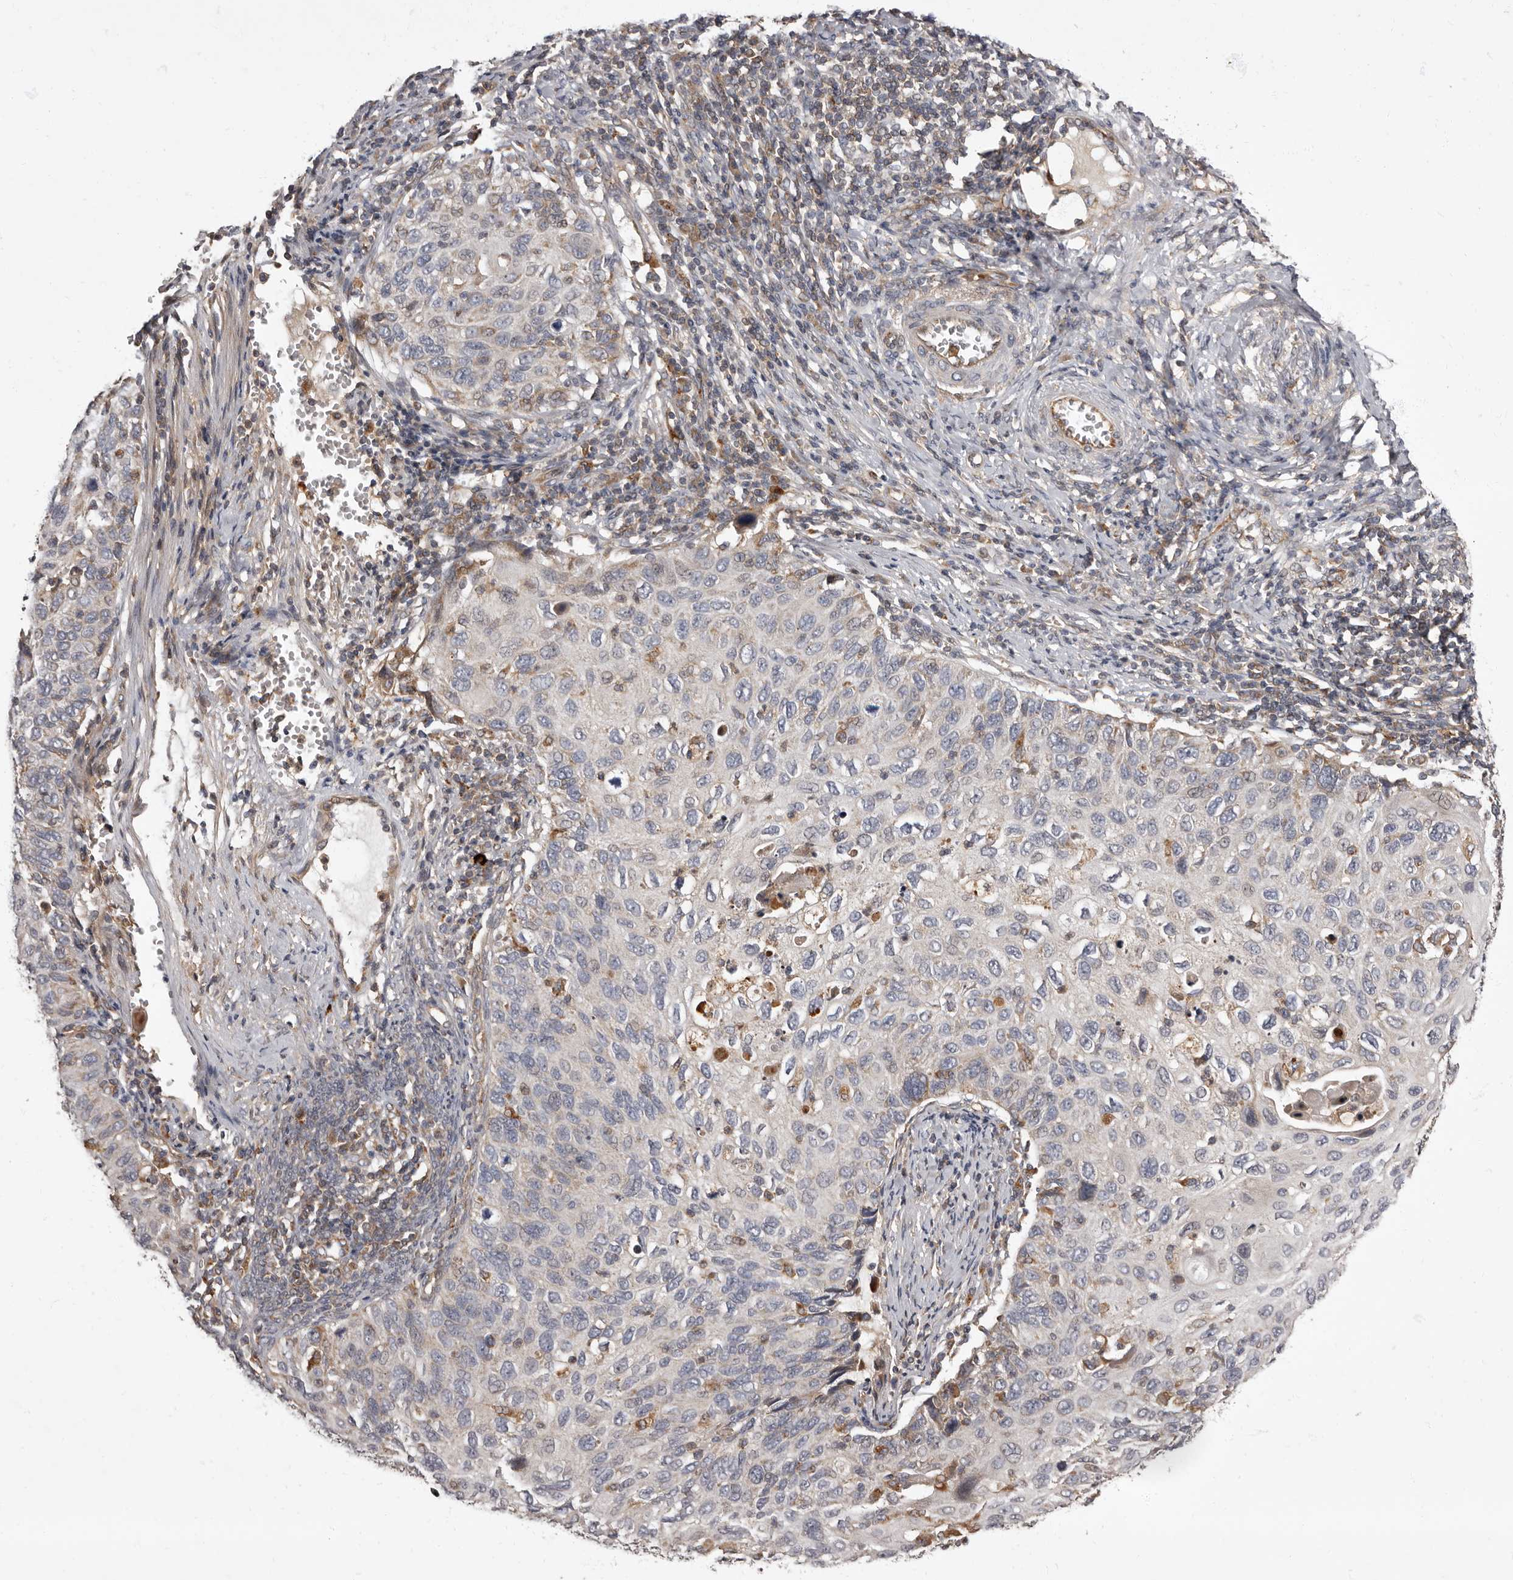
{"staining": {"intensity": "weak", "quantity": "<25%", "location": "cytoplasmic/membranous"}, "tissue": "cervical cancer", "cell_type": "Tumor cells", "image_type": "cancer", "snomed": [{"axis": "morphology", "description": "Squamous cell carcinoma, NOS"}, {"axis": "topography", "description": "Cervix"}], "caption": "IHC of human cervical squamous cell carcinoma exhibits no expression in tumor cells. Brightfield microscopy of immunohistochemistry stained with DAB (3,3'-diaminobenzidine) (brown) and hematoxylin (blue), captured at high magnification.", "gene": "ADCY2", "patient": {"sex": "female", "age": 70}}